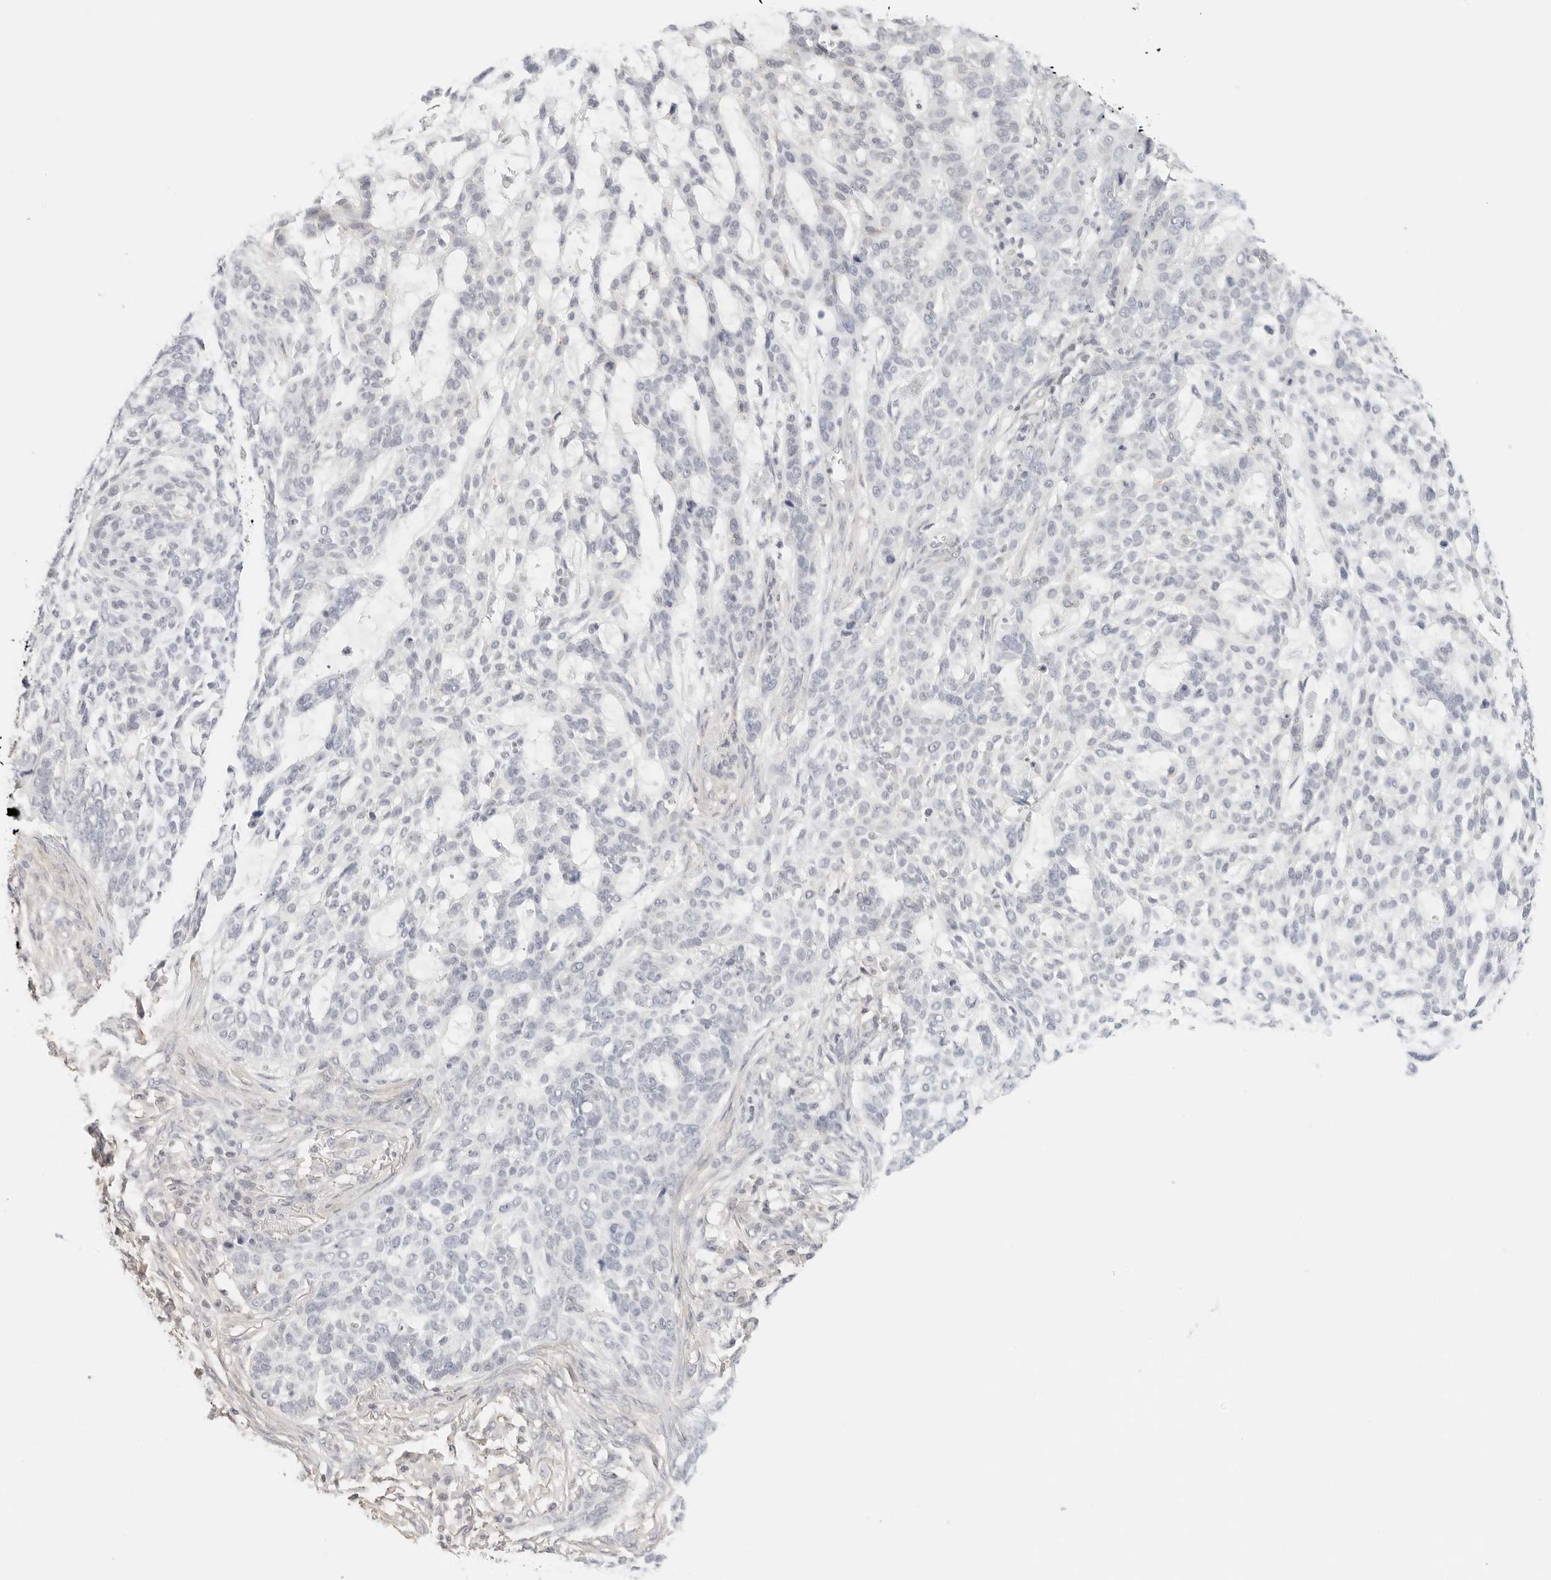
{"staining": {"intensity": "negative", "quantity": "none", "location": "none"}, "tissue": "skin cancer", "cell_type": "Tumor cells", "image_type": "cancer", "snomed": [{"axis": "morphology", "description": "Basal cell carcinoma"}, {"axis": "topography", "description": "Skin"}], "caption": "Skin cancer was stained to show a protein in brown. There is no significant staining in tumor cells.", "gene": "PCDH19", "patient": {"sex": "female", "age": 64}}